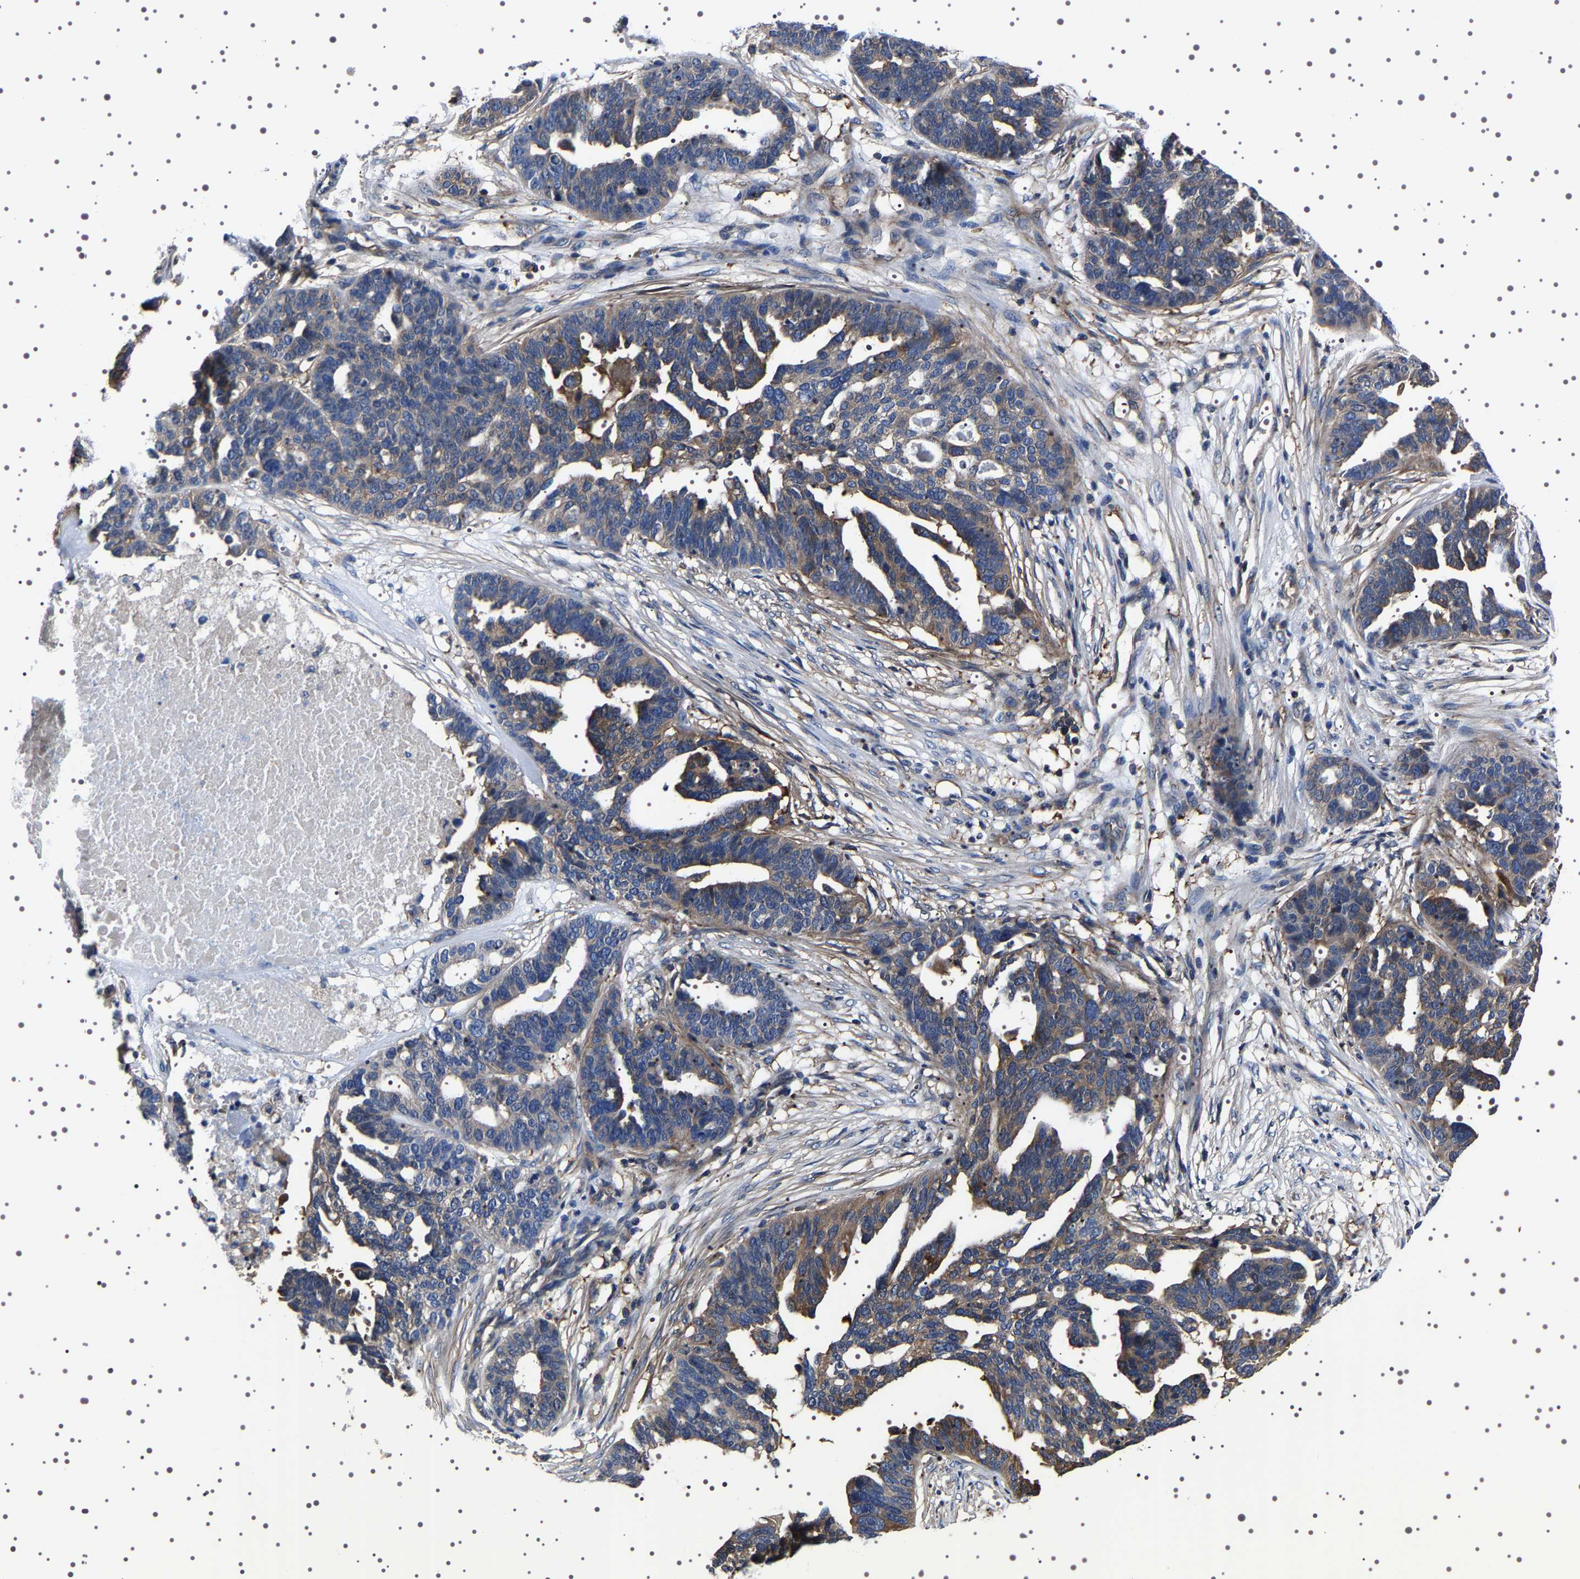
{"staining": {"intensity": "weak", "quantity": "25%-75%", "location": "cytoplasmic/membranous"}, "tissue": "ovarian cancer", "cell_type": "Tumor cells", "image_type": "cancer", "snomed": [{"axis": "morphology", "description": "Cystadenocarcinoma, serous, NOS"}, {"axis": "topography", "description": "Ovary"}], "caption": "Tumor cells demonstrate low levels of weak cytoplasmic/membranous positivity in approximately 25%-75% of cells in human ovarian cancer (serous cystadenocarcinoma).", "gene": "WDR1", "patient": {"sex": "female", "age": 59}}